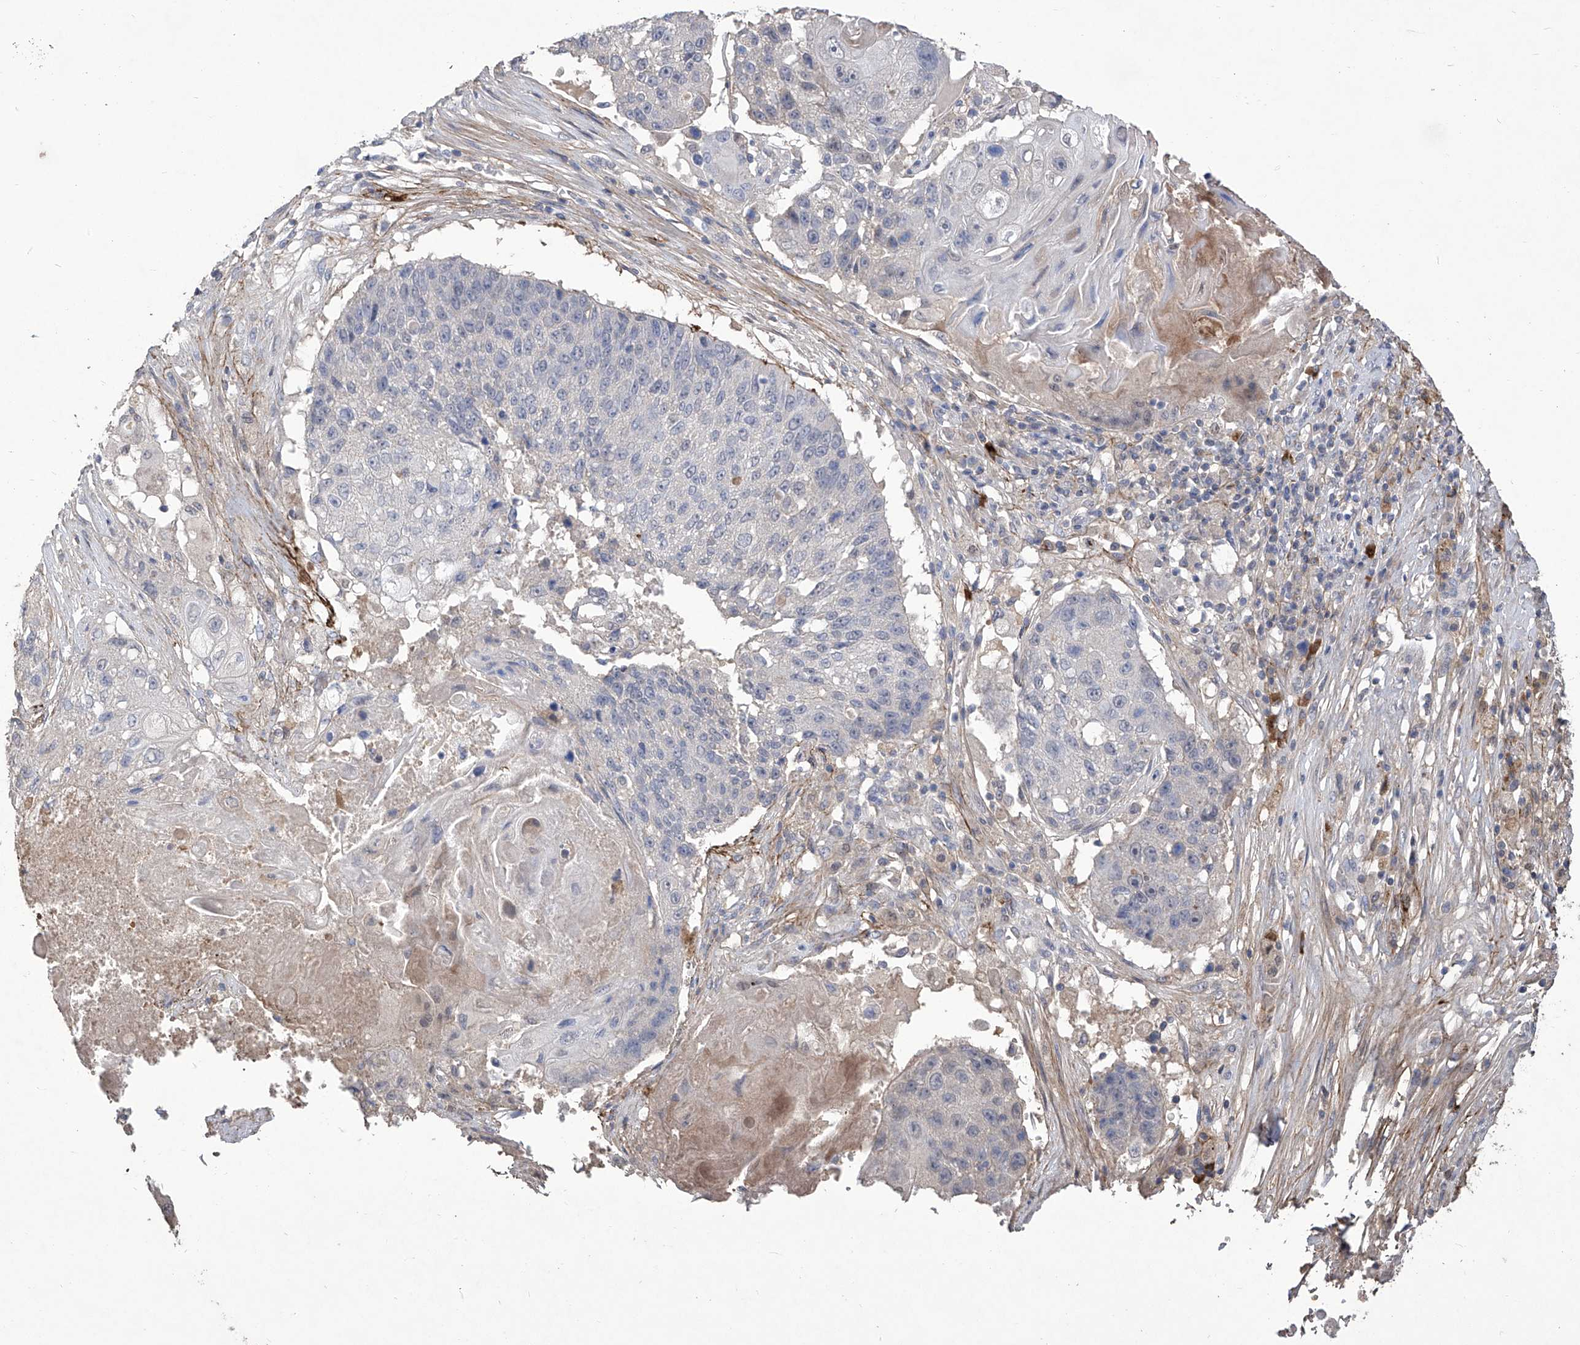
{"staining": {"intensity": "negative", "quantity": "none", "location": "none"}, "tissue": "lung cancer", "cell_type": "Tumor cells", "image_type": "cancer", "snomed": [{"axis": "morphology", "description": "Squamous cell carcinoma, NOS"}, {"axis": "topography", "description": "Lung"}], "caption": "Histopathology image shows no protein expression in tumor cells of lung squamous cell carcinoma tissue.", "gene": "TXNIP", "patient": {"sex": "male", "age": 61}}